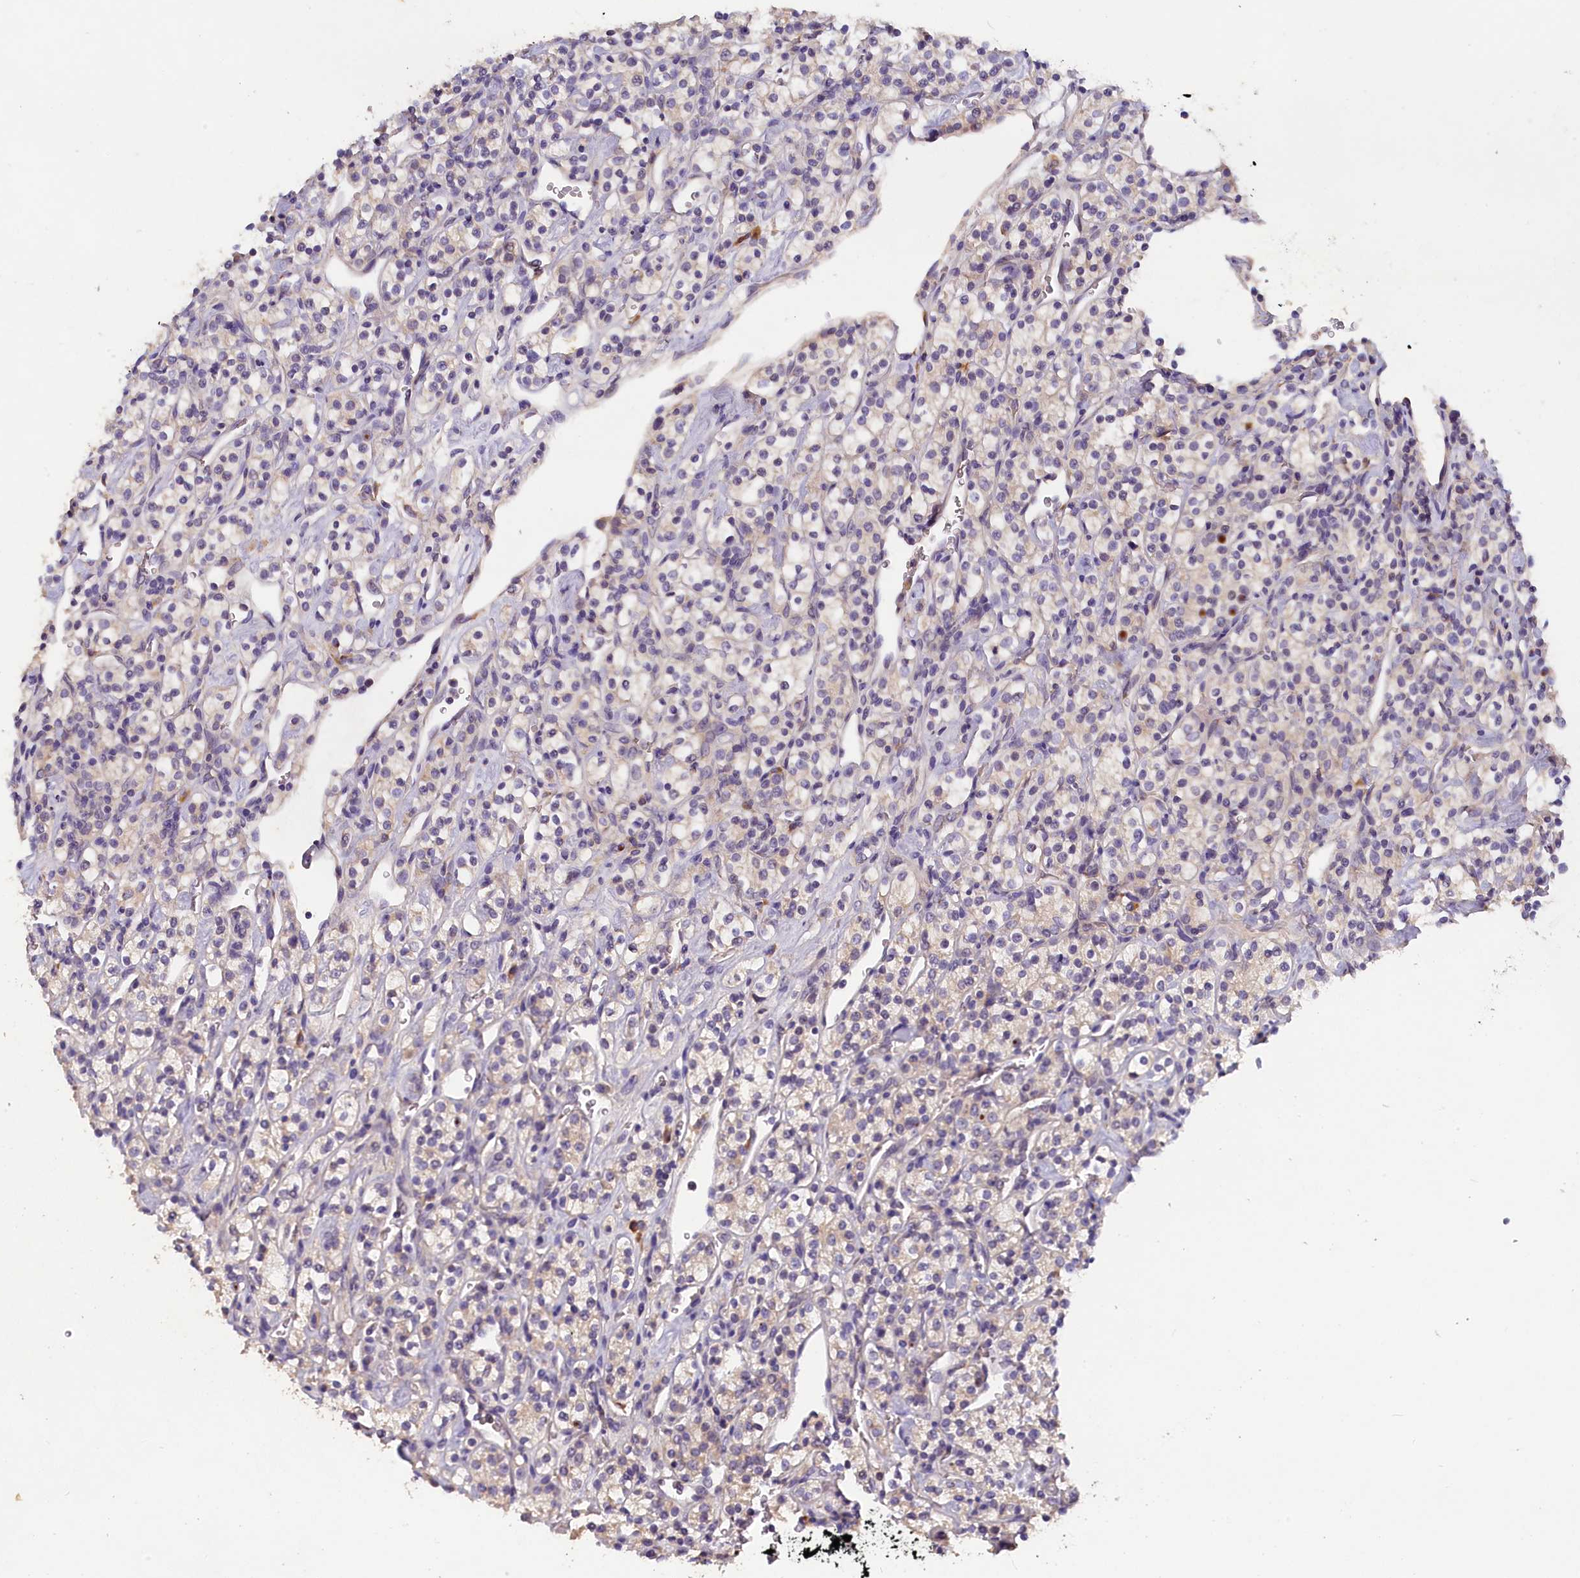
{"staining": {"intensity": "negative", "quantity": "none", "location": "none"}, "tissue": "renal cancer", "cell_type": "Tumor cells", "image_type": "cancer", "snomed": [{"axis": "morphology", "description": "Adenocarcinoma, NOS"}, {"axis": "topography", "description": "Kidney"}], "caption": "This image is of renal adenocarcinoma stained with immunohistochemistry (IHC) to label a protein in brown with the nuclei are counter-stained blue. There is no positivity in tumor cells. (Brightfield microscopy of DAB (3,3'-diaminobenzidine) IHC at high magnification).", "gene": "ST7L", "patient": {"sex": "male", "age": 77}}